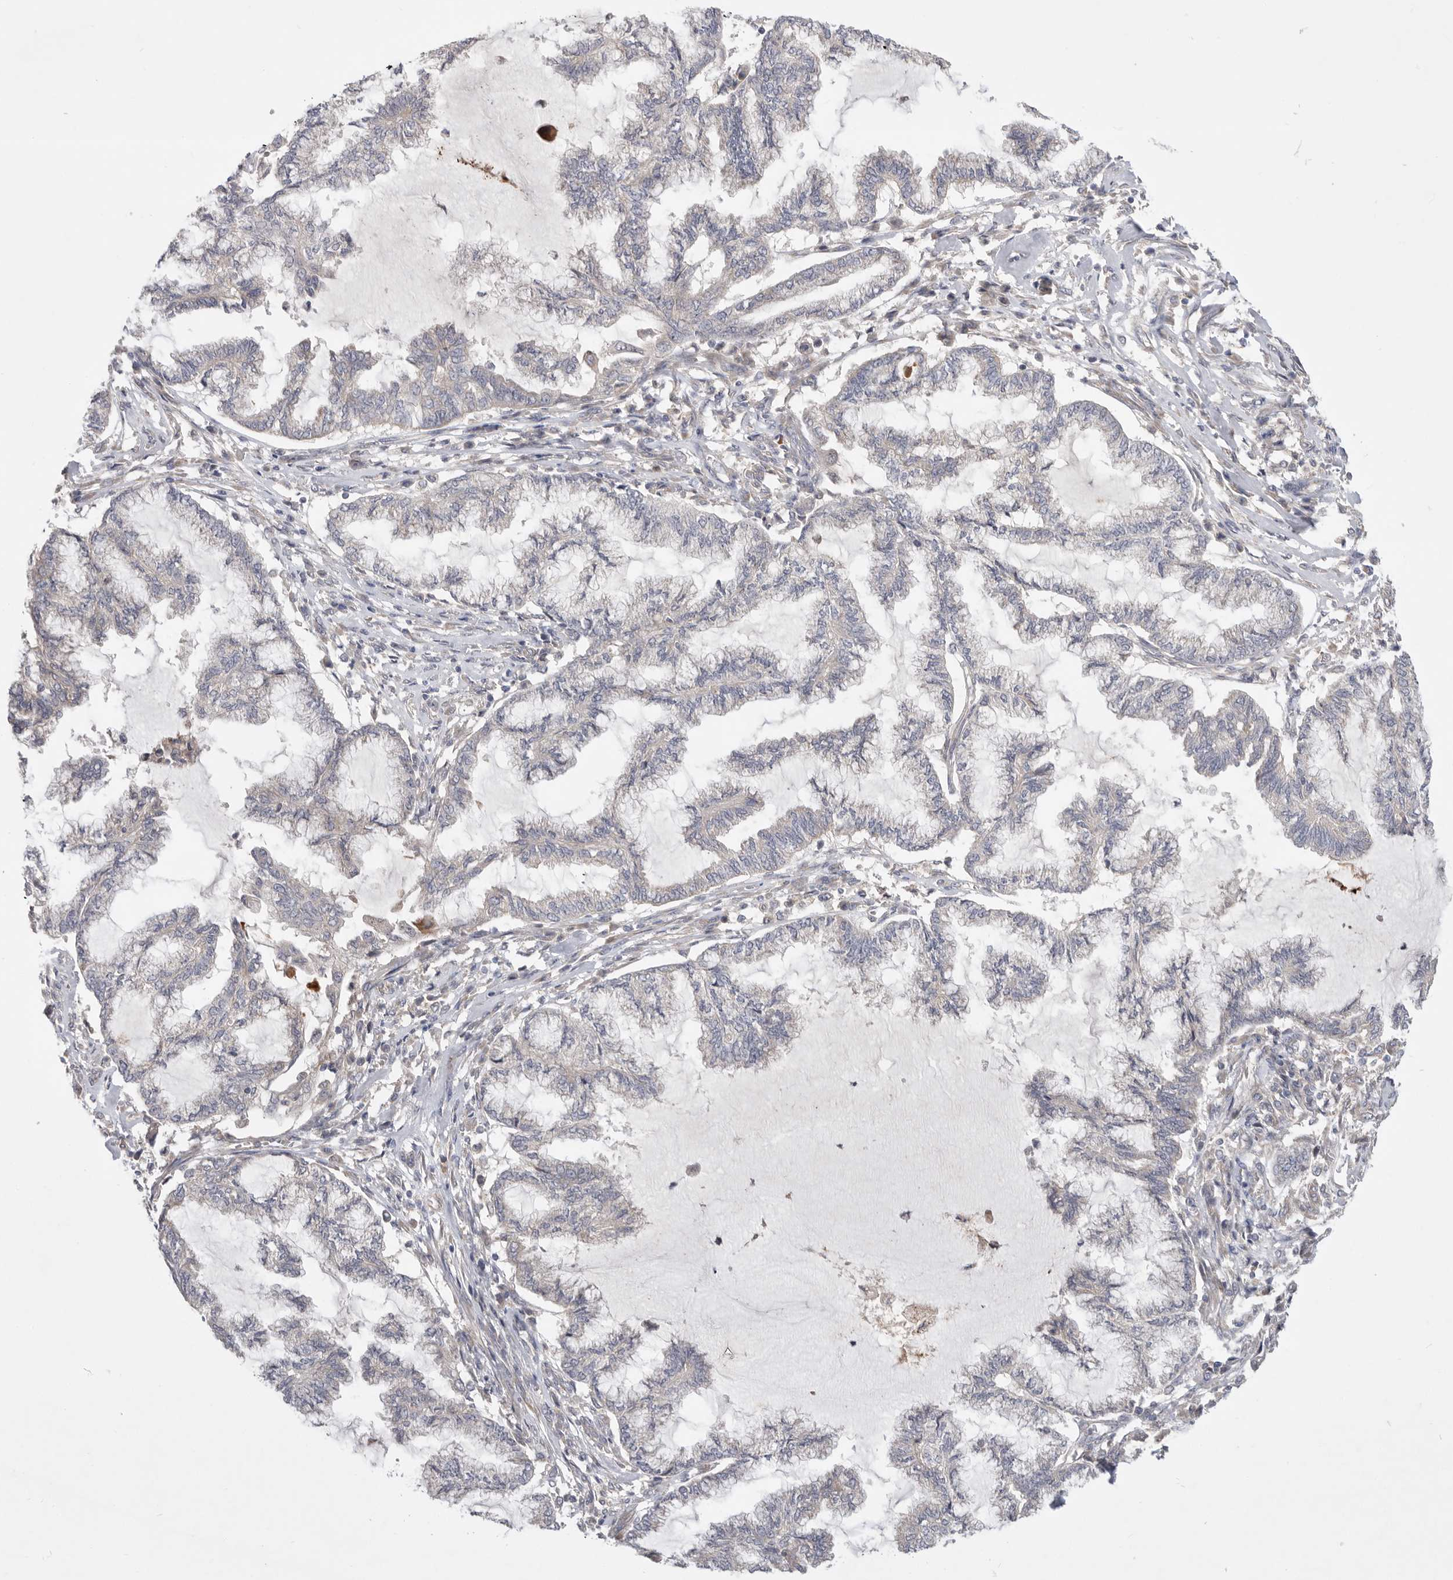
{"staining": {"intensity": "negative", "quantity": "none", "location": "none"}, "tissue": "endometrial cancer", "cell_type": "Tumor cells", "image_type": "cancer", "snomed": [{"axis": "morphology", "description": "Adenocarcinoma, NOS"}, {"axis": "topography", "description": "Endometrium"}], "caption": "The image reveals no significant staining in tumor cells of endometrial adenocarcinoma. (Immunohistochemistry (ihc), brightfield microscopy, high magnification).", "gene": "MTFR1L", "patient": {"sex": "female", "age": 86}}